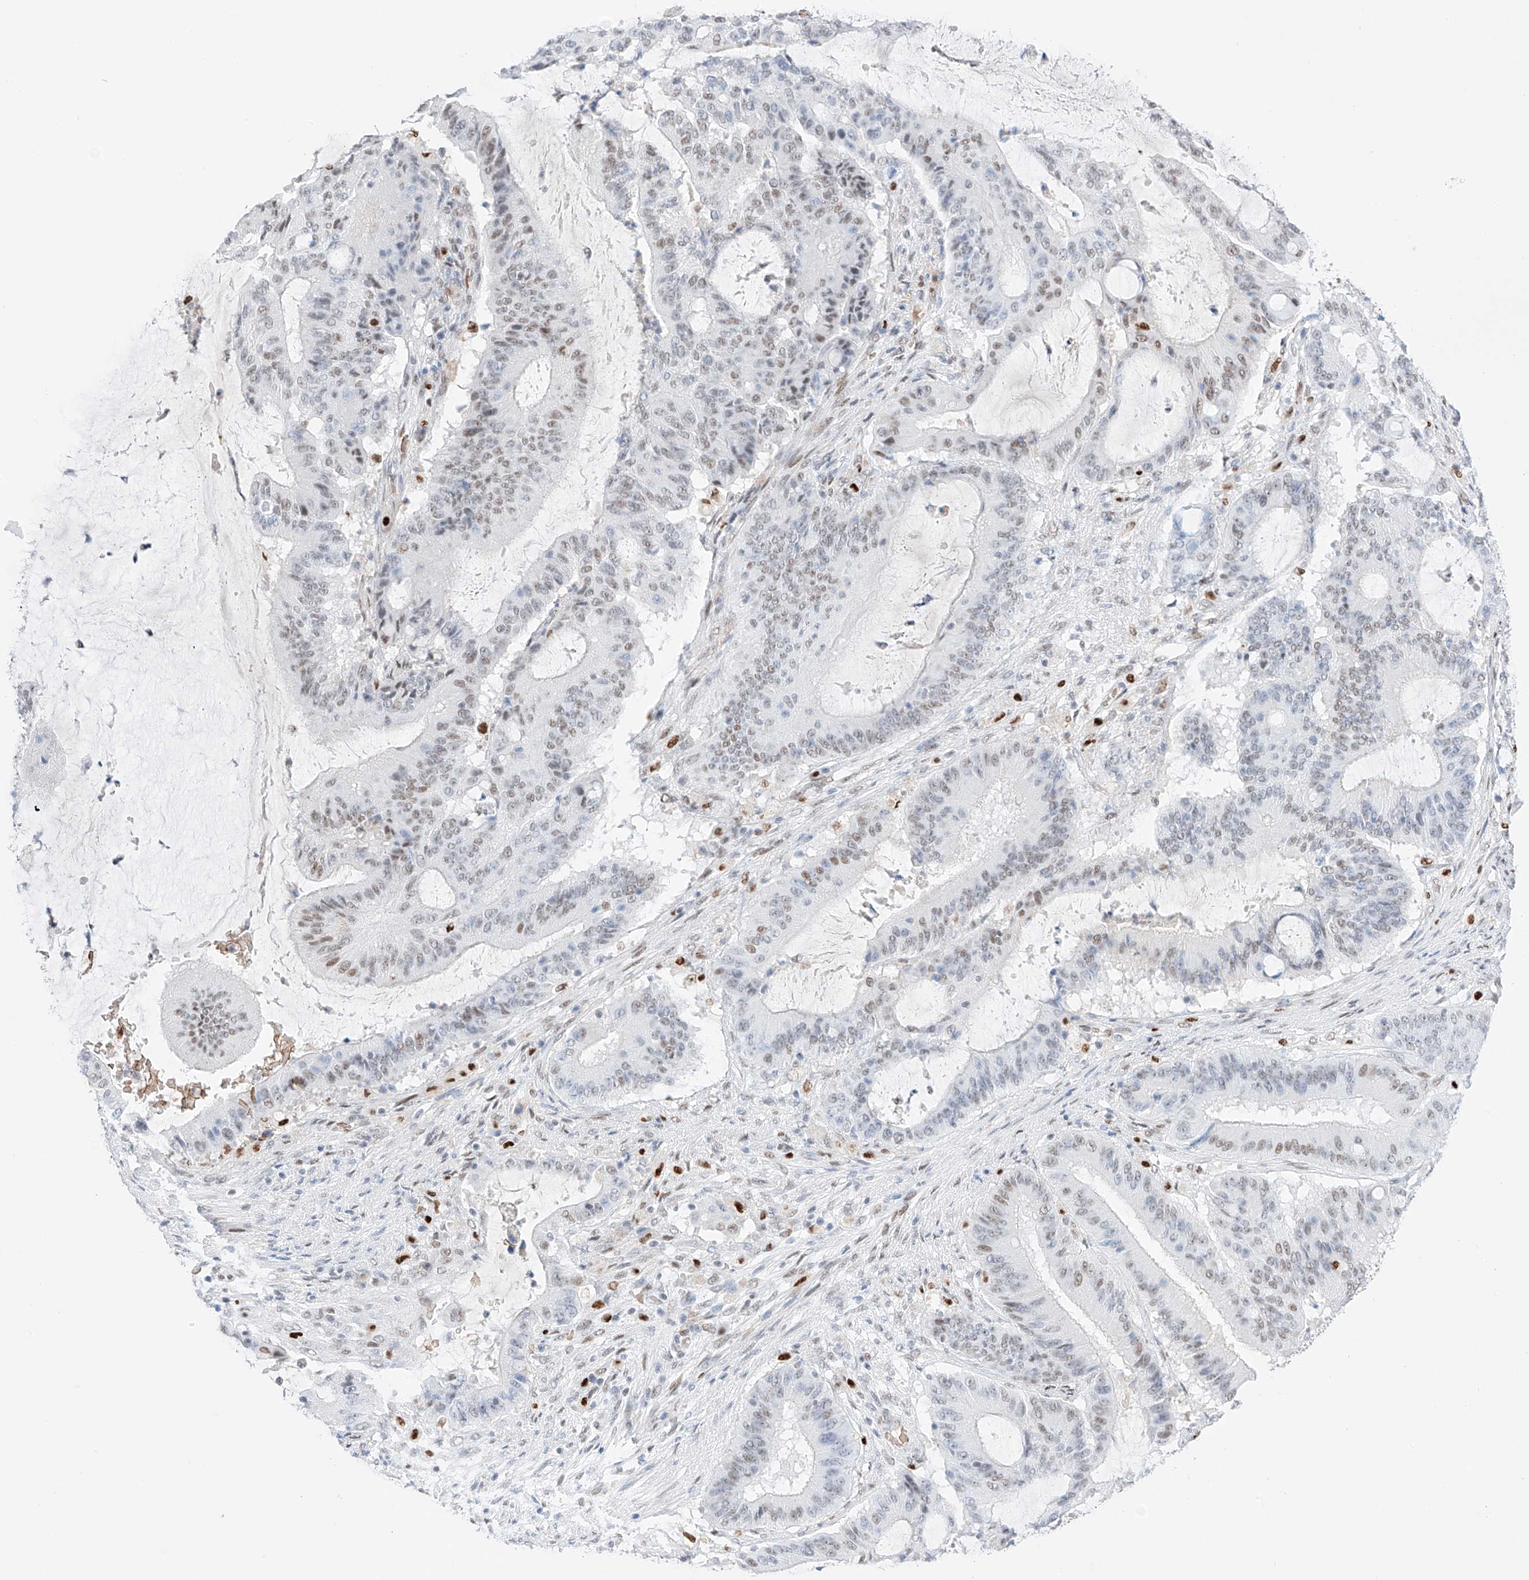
{"staining": {"intensity": "moderate", "quantity": "<25%", "location": "nuclear"}, "tissue": "liver cancer", "cell_type": "Tumor cells", "image_type": "cancer", "snomed": [{"axis": "morphology", "description": "Normal tissue, NOS"}, {"axis": "morphology", "description": "Cholangiocarcinoma"}, {"axis": "topography", "description": "Liver"}, {"axis": "topography", "description": "Peripheral nerve tissue"}], "caption": "Approximately <25% of tumor cells in liver cancer show moderate nuclear protein staining as visualized by brown immunohistochemical staining.", "gene": "APIP", "patient": {"sex": "female", "age": 73}}